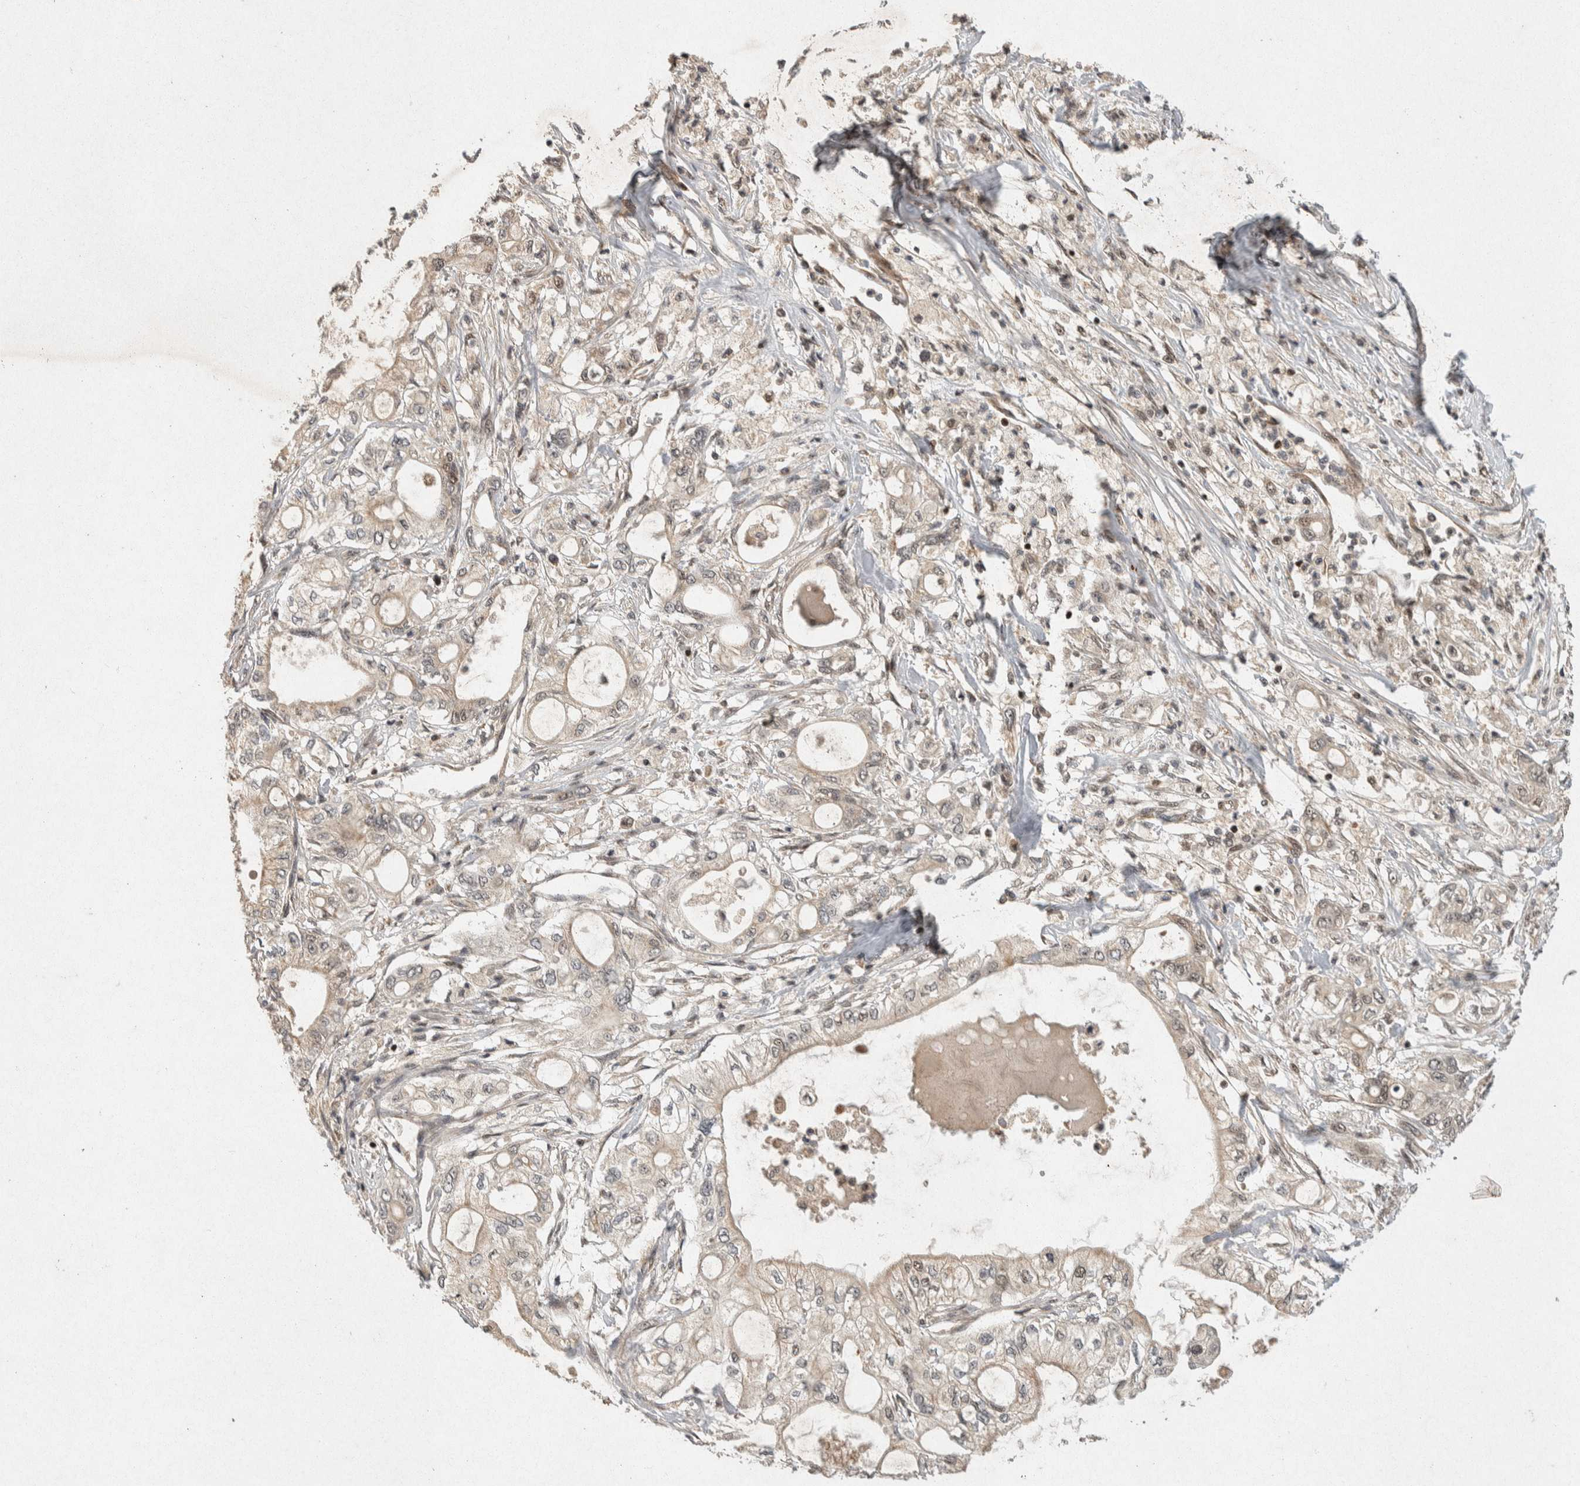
{"staining": {"intensity": "moderate", "quantity": "<25%", "location": "cytoplasmic/membranous,nuclear"}, "tissue": "pancreatic cancer", "cell_type": "Tumor cells", "image_type": "cancer", "snomed": [{"axis": "morphology", "description": "Adenocarcinoma, NOS"}, {"axis": "topography", "description": "Pancreas"}], "caption": "Brown immunohistochemical staining in adenocarcinoma (pancreatic) reveals moderate cytoplasmic/membranous and nuclear staining in approximately <25% of tumor cells.", "gene": "TOR1B", "patient": {"sex": "male", "age": 79}}